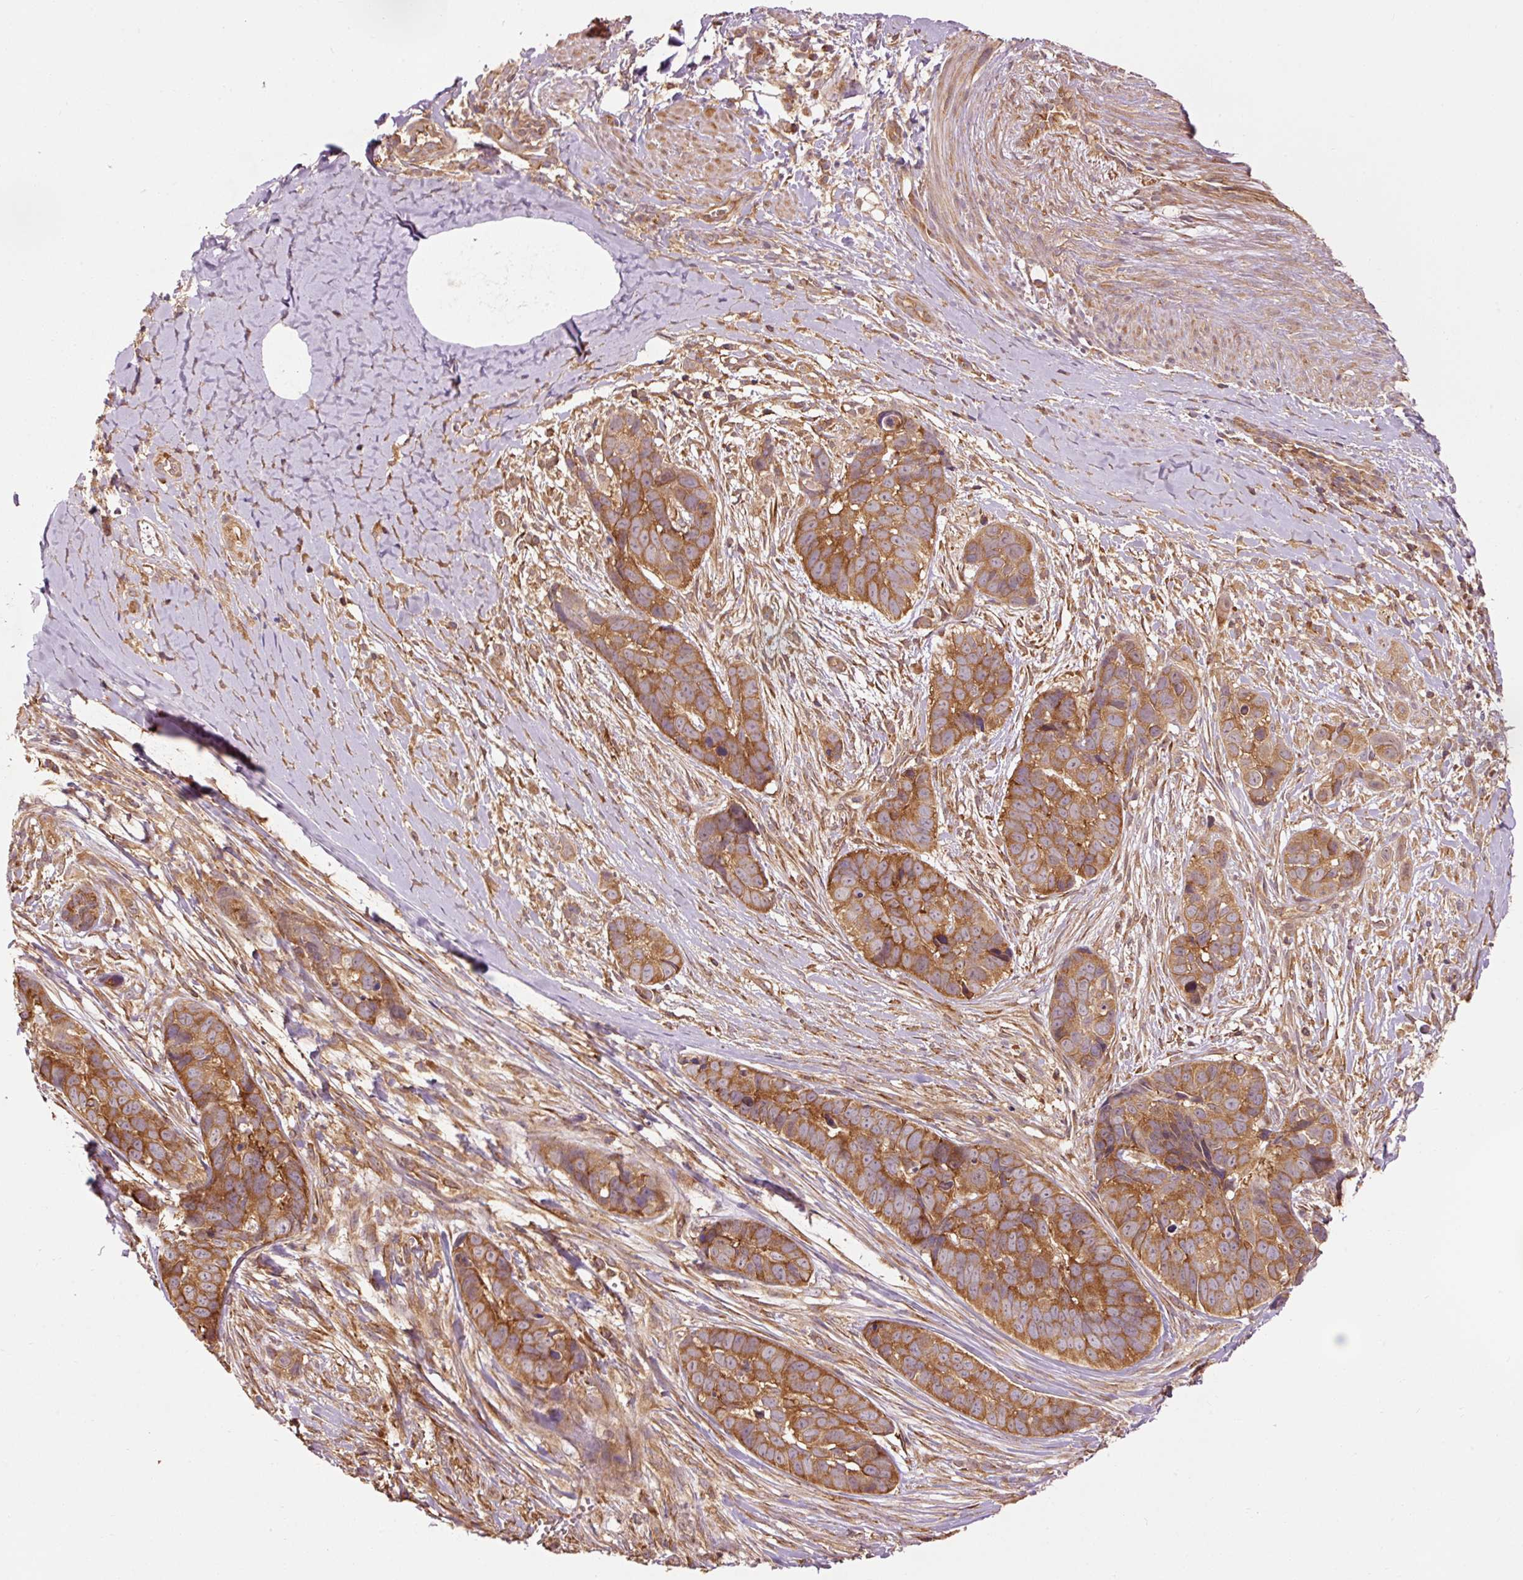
{"staining": {"intensity": "strong", "quantity": ">75%", "location": "cytoplasmic/membranous"}, "tissue": "skin cancer", "cell_type": "Tumor cells", "image_type": "cancer", "snomed": [{"axis": "morphology", "description": "Basal cell carcinoma"}, {"axis": "topography", "description": "Skin"}], "caption": "IHC histopathology image of skin cancer (basal cell carcinoma) stained for a protein (brown), which exhibits high levels of strong cytoplasmic/membranous staining in approximately >75% of tumor cells.", "gene": "PDAP1", "patient": {"sex": "female", "age": 82}}